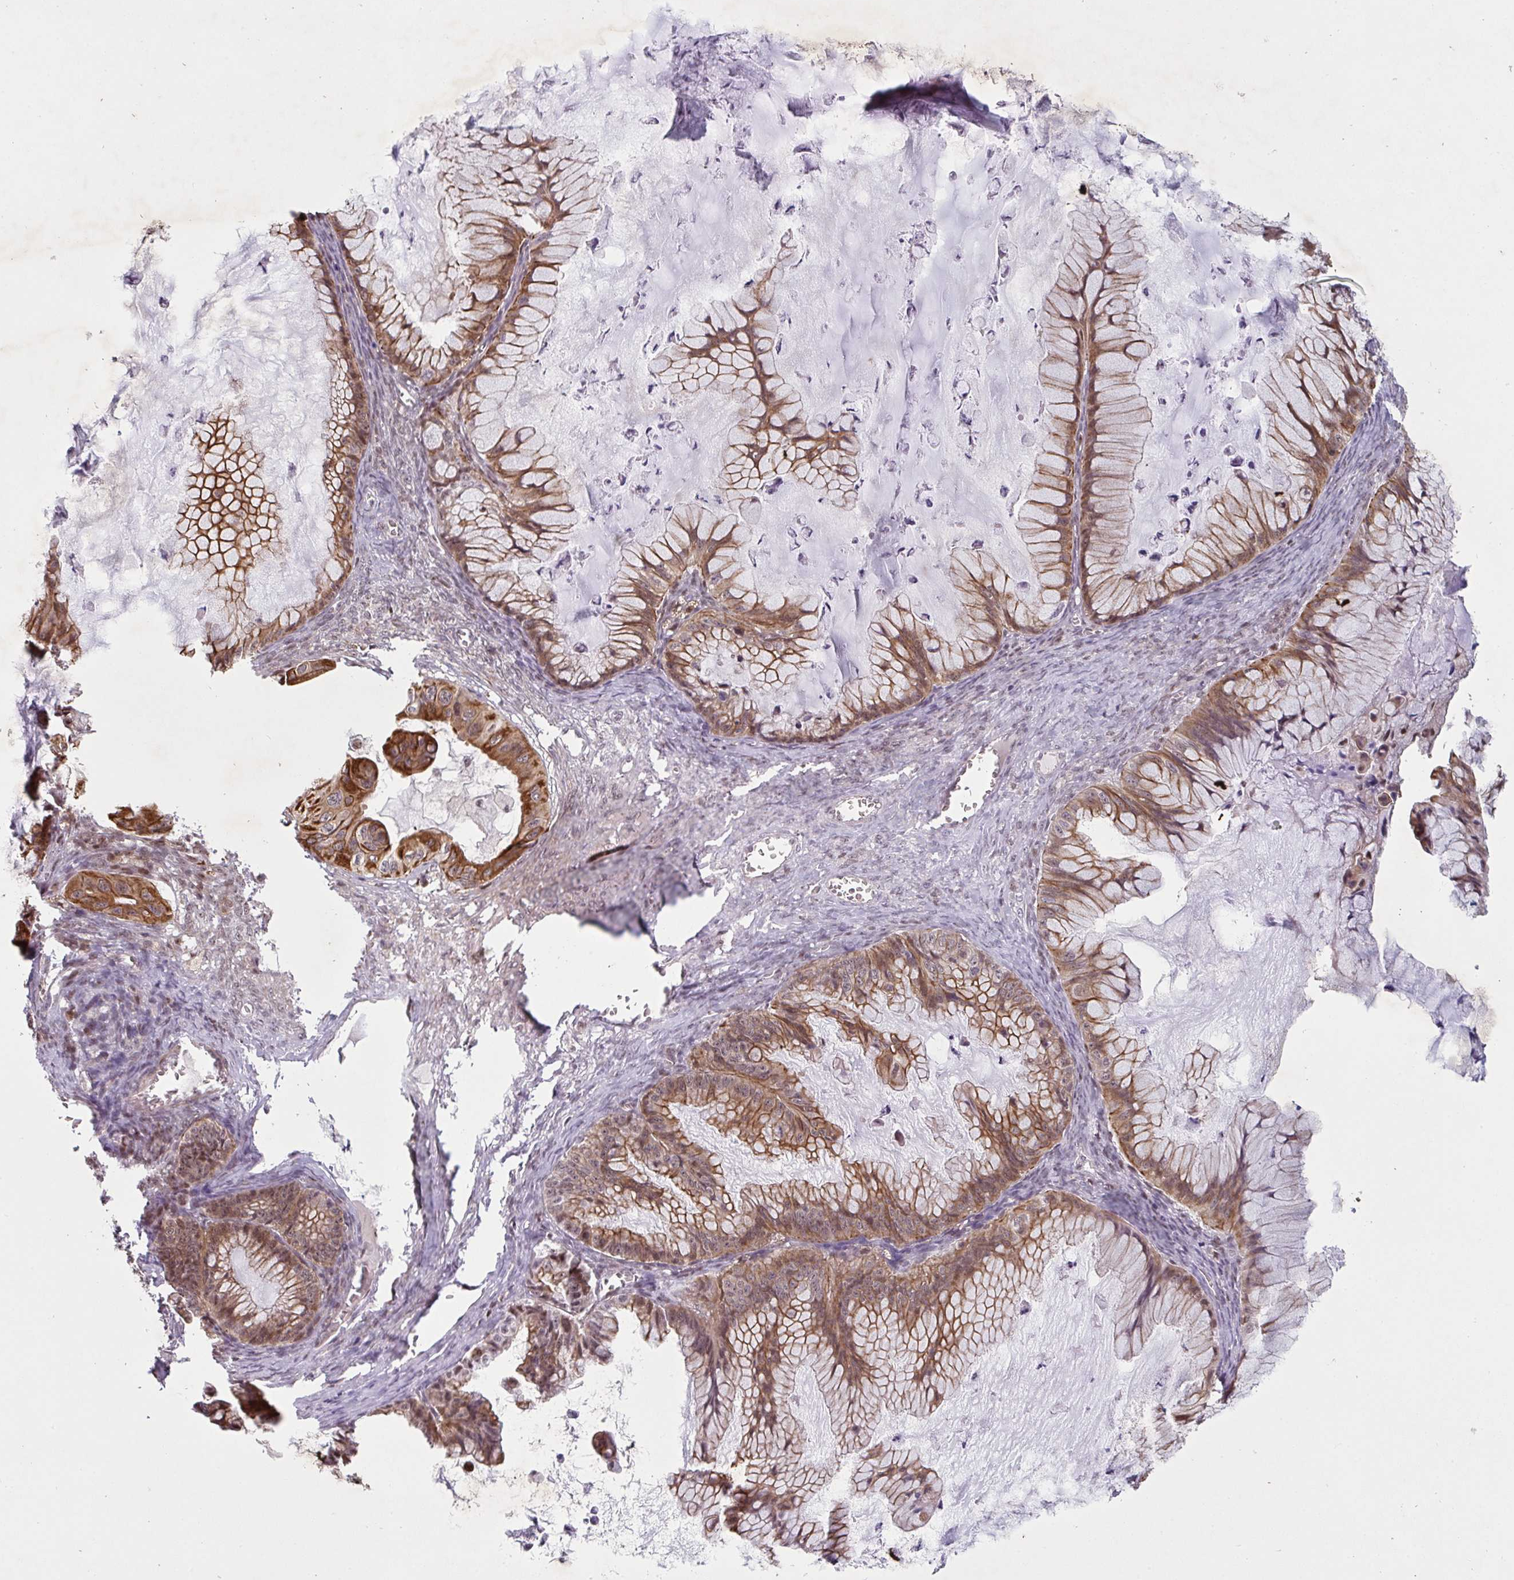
{"staining": {"intensity": "moderate", "quantity": ">75%", "location": "cytoplasmic/membranous"}, "tissue": "ovarian cancer", "cell_type": "Tumor cells", "image_type": "cancer", "snomed": [{"axis": "morphology", "description": "Cystadenocarcinoma, mucinous, NOS"}, {"axis": "topography", "description": "Ovary"}], "caption": "Protein staining exhibits moderate cytoplasmic/membranous positivity in approximately >75% of tumor cells in mucinous cystadenocarcinoma (ovarian).", "gene": "NLRP13", "patient": {"sex": "female", "age": 72}}